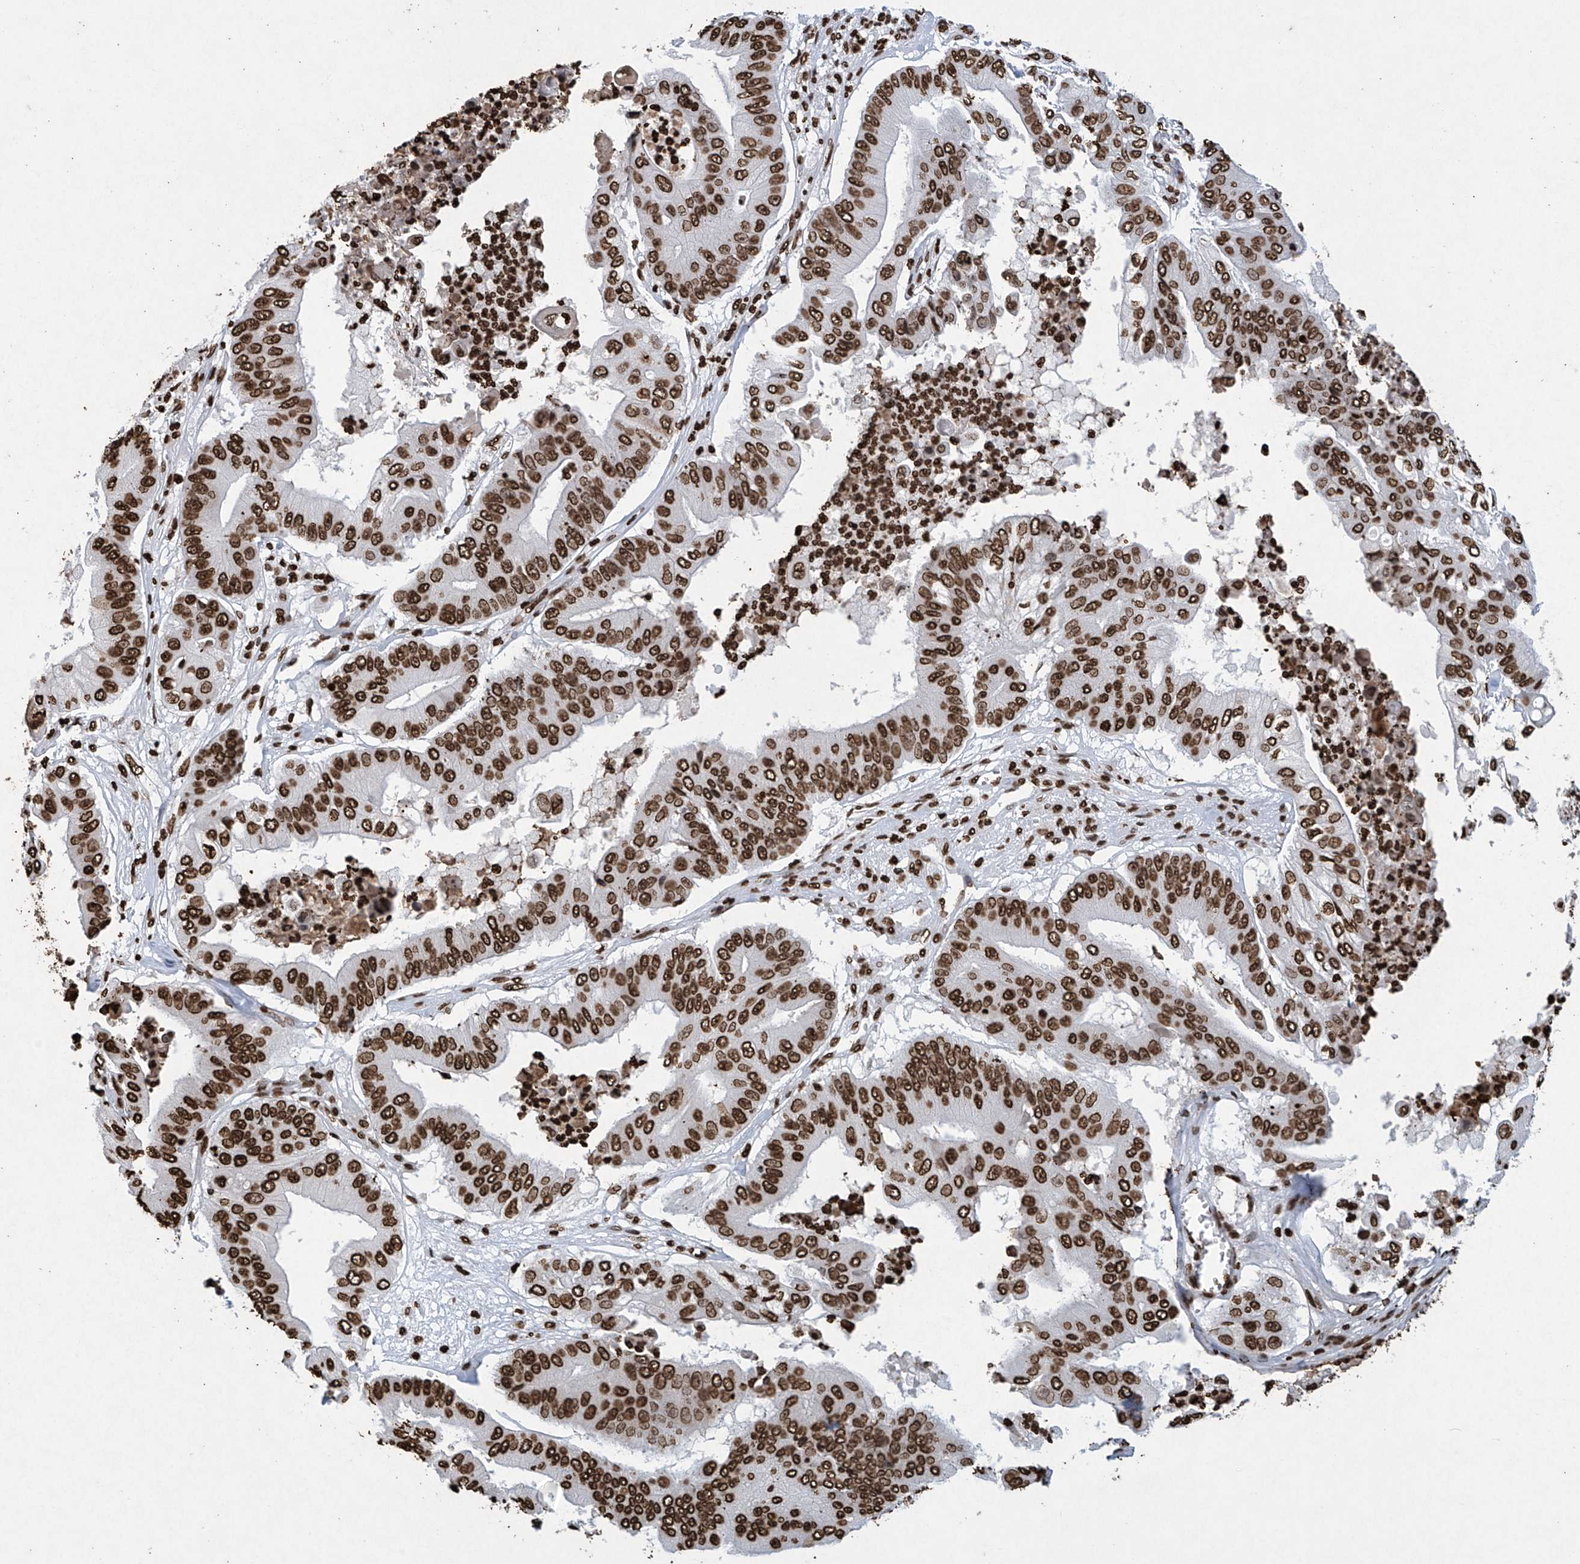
{"staining": {"intensity": "strong", "quantity": ">75%", "location": "nuclear"}, "tissue": "pancreatic cancer", "cell_type": "Tumor cells", "image_type": "cancer", "snomed": [{"axis": "morphology", "description": "Adenocarcinoma, NOS"}, {"axis": "topography", "description": "Pancreas"}], "caption": "The micrograph exhibits a brown stain indicating the presence of a protein in the nuclear of tumor cells in pancreatic cancer (adenocarcinoma).", "gene": "H3-3A", "patient": {"sex": "female", "age": 77}}